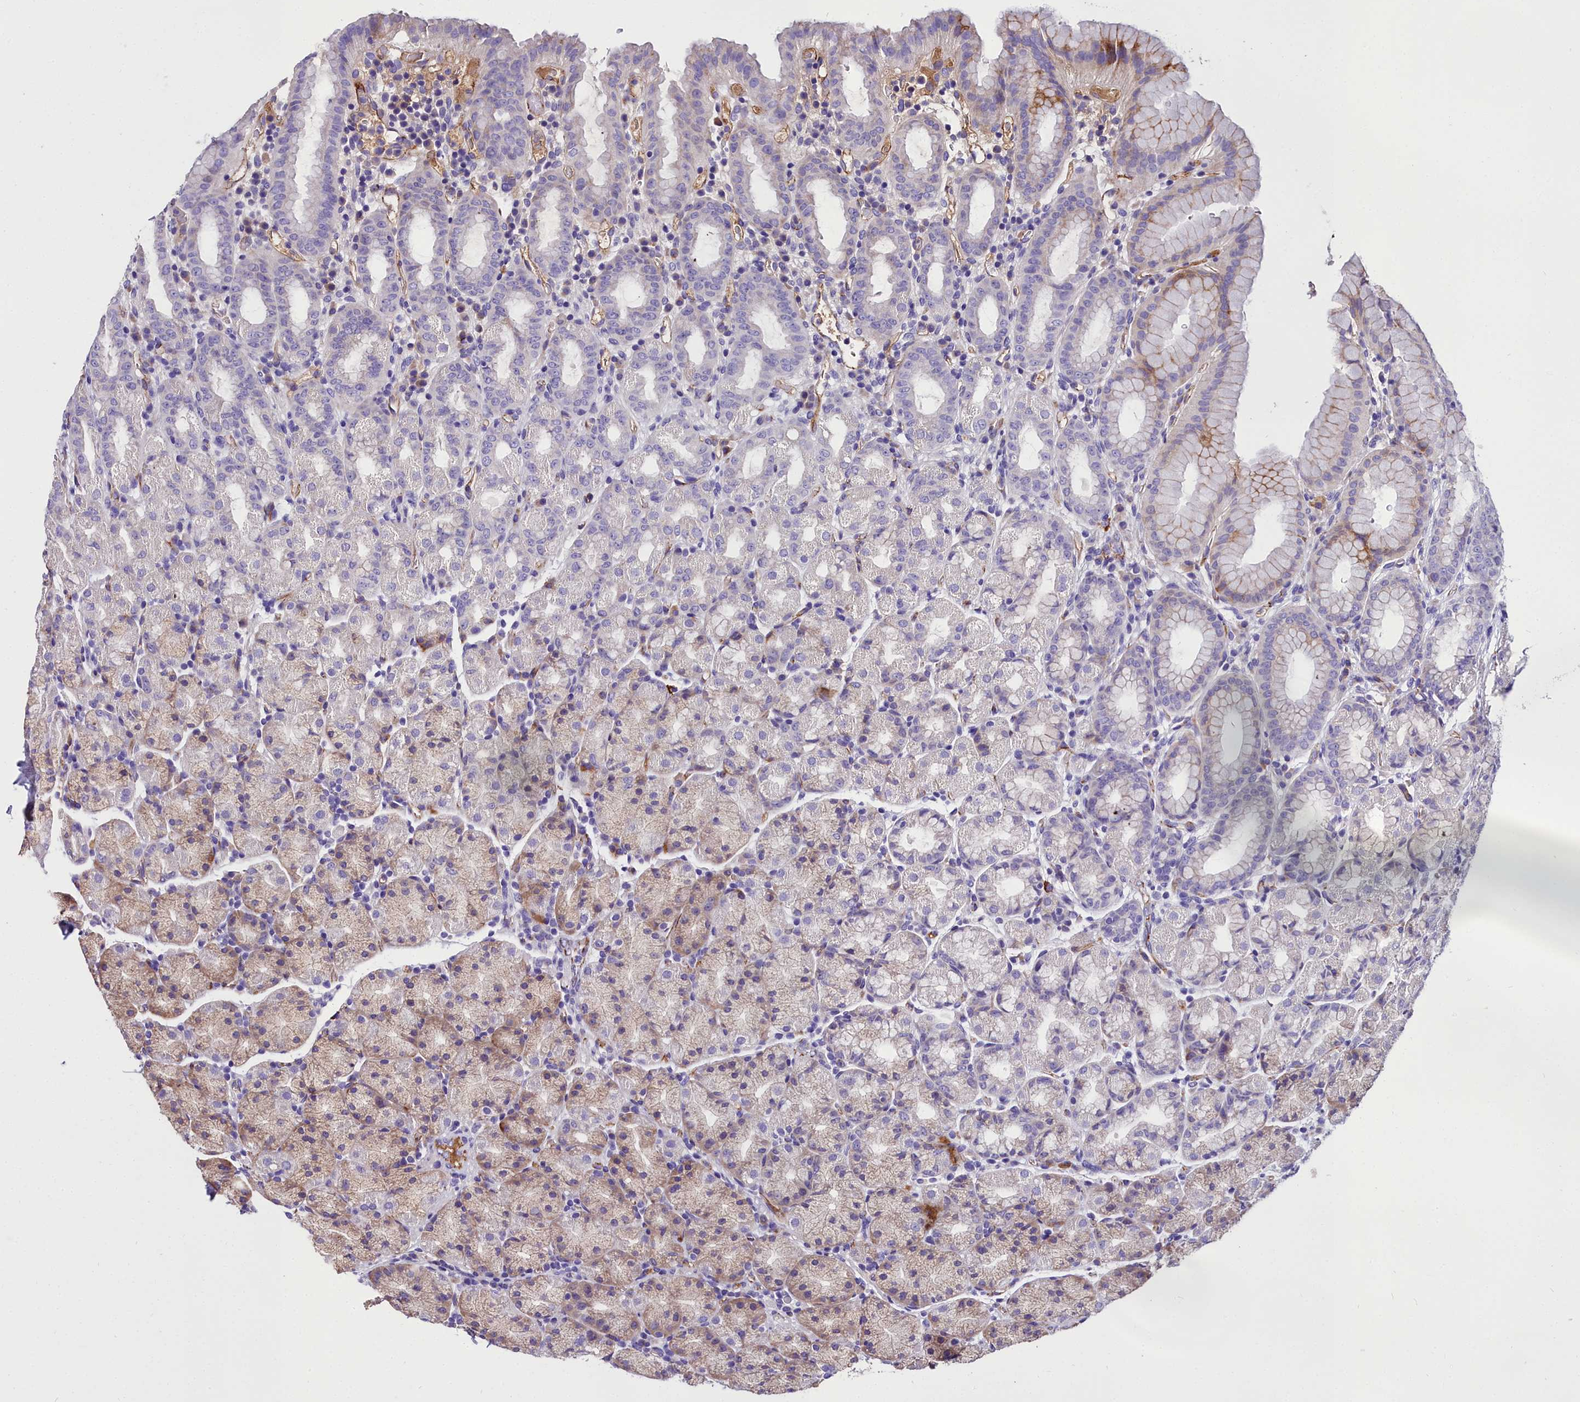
{"staining": {"intensity": "moderate", "quantity": "25%-75%", "location": "cytoplasmic/membranous"}, "tissue": "stomach", "cell_type": "Glandular cells", "image_type": "normal", "snomed": [{"axis": "morphology", "description": "Normal tissue, NOS"}, {"axis": "topography", "description": "Stomach, upper"}, {"axis": "topography", "description": "Stomach, lower"}, {"axis": "topography", "description": "Small intestine"}], "caption": "Protein expression analysis of benign stomach reveals moderate cytoplasmic/membranous staining in about 25%-75% of glandular cells. The protein of interest is stained brown, and the nuclei are stained in blue (DAB (3,3'-diaminobenzidine) IHC with brightfield microscopy, high magnification).", "gene": "MS4A18", "patient": {"sex": "male", "age": 68}}